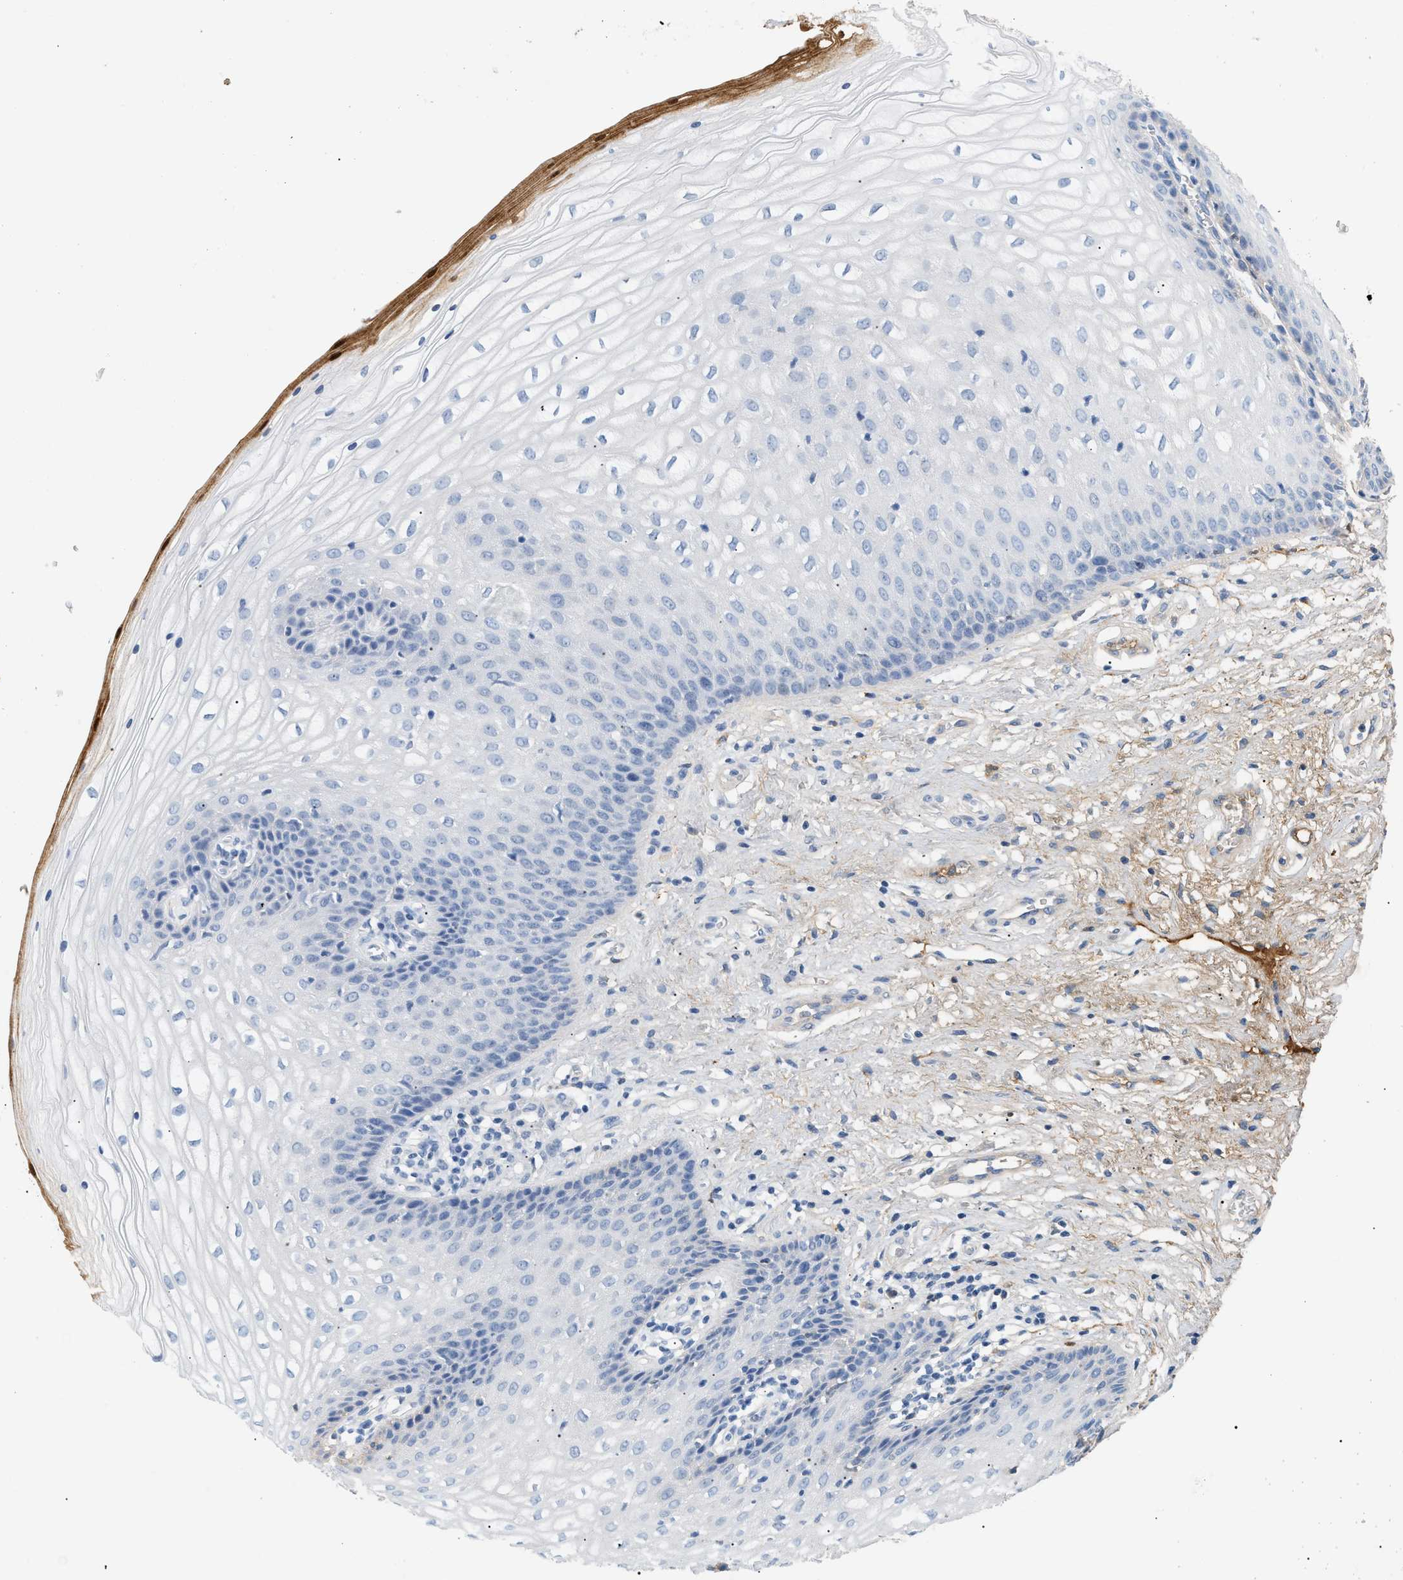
{"staining": {"intensity": "negative", "quantity": "none", "location": "none"}, "tissue": "vagina", "cell_type": "Squamous epithelial cells", "image_type": "normal", "snomed": [{"axis": "morphology", "description": "Normal tissue, NOS"}, {"axis": "topography", "description": "Vagina"}], "caption": "There is no significant staining in squamous epithelial cells of vagina. (Immunohistochemistry, brightfield microscopy, high magnification).", "gene": "CFH", "patient": {"sex": "female", "age": 34}}